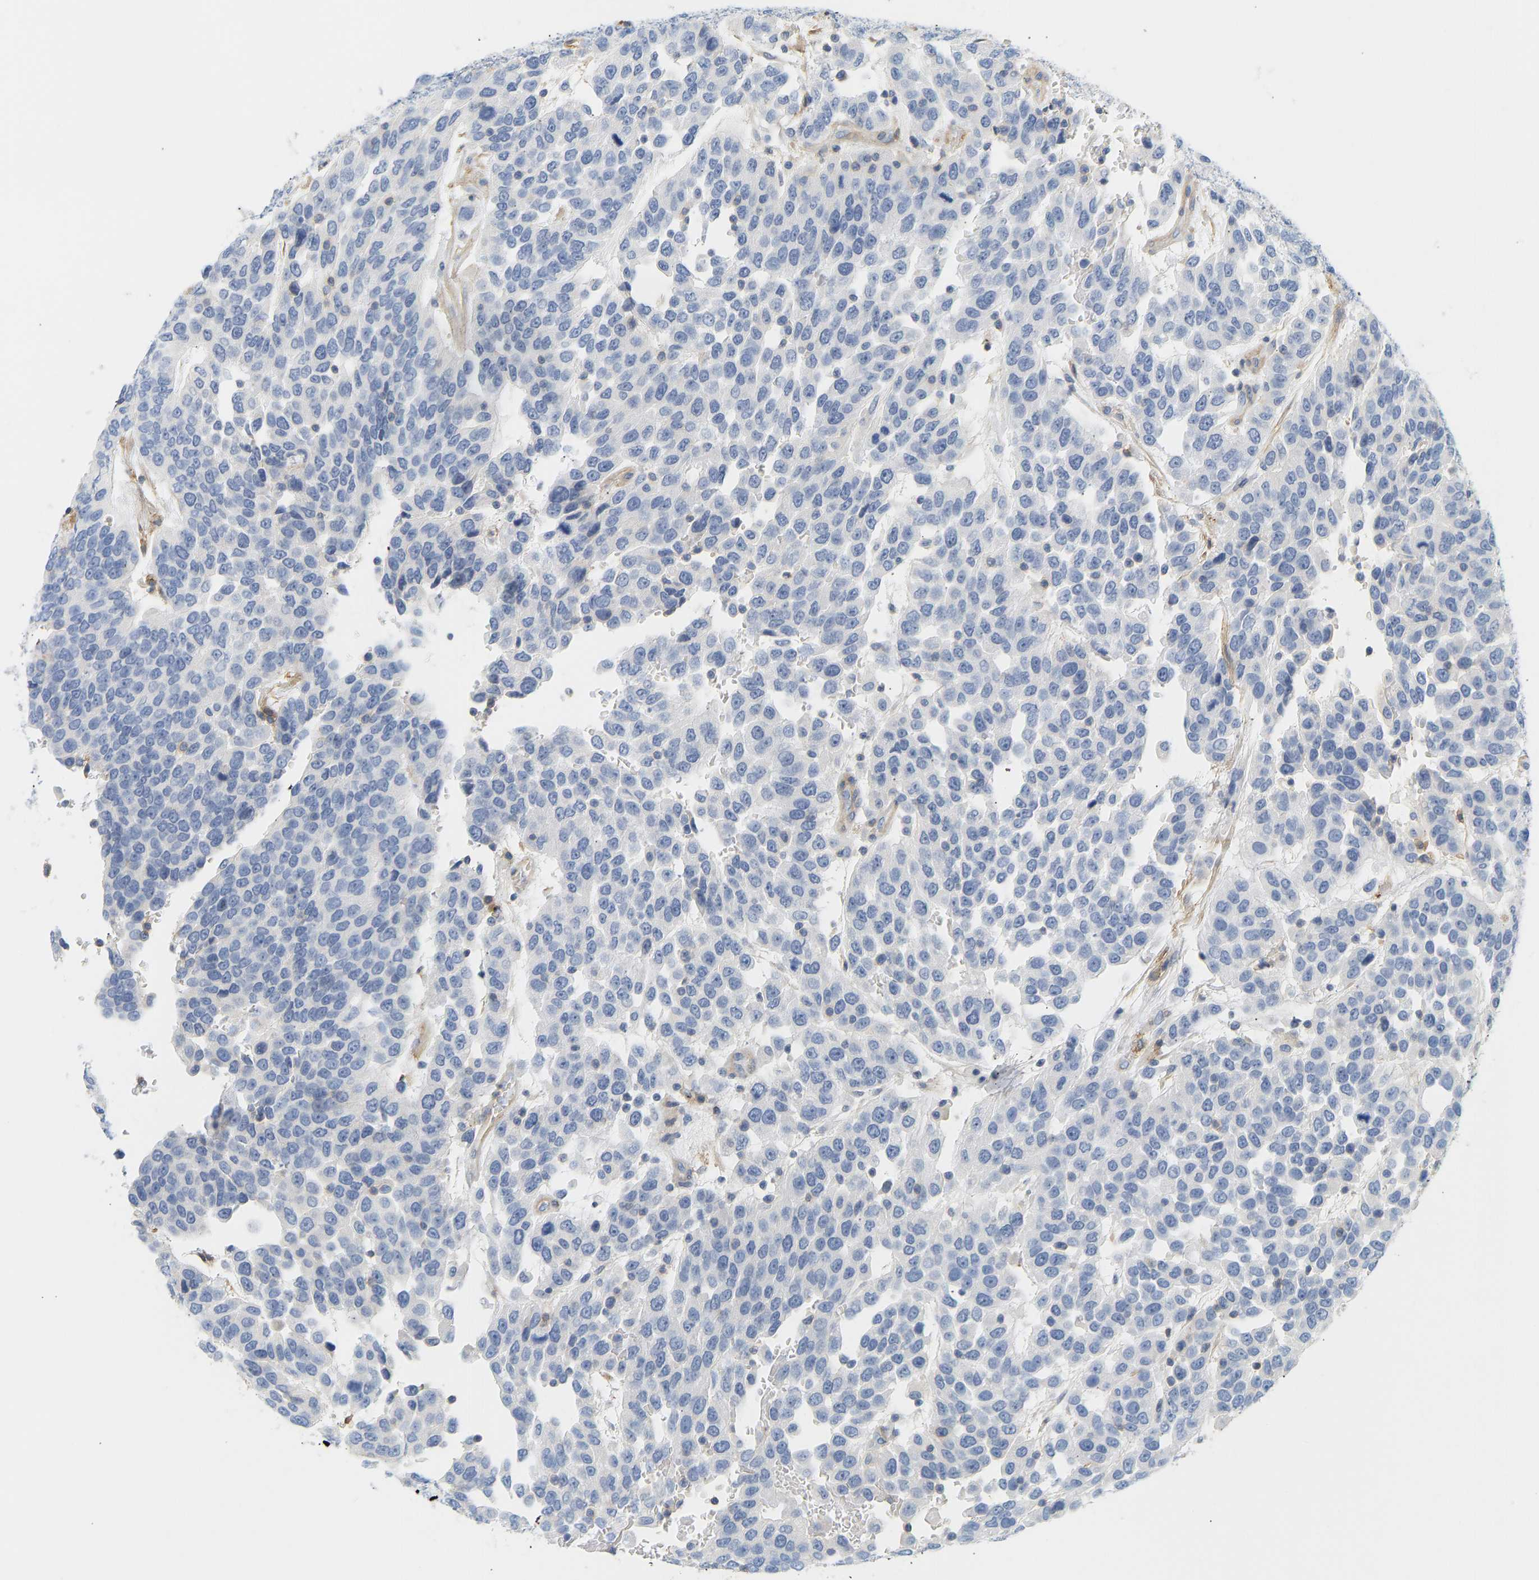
{"staining": {"intensity": "negative", "quantity": "none", "location": "none"}, "tissue": "urothelial cancer", "cell_type": "Tumor cells", "image_type": "cancer", "snomed": [{"axis": "morphology", "description": "Urothelial carcinoma, High grade"}, {"axis": "topography", "description": "Urinary bladder"}], "caption": "Immunohistochemistry of urothelial cancer exhibits no staining in tumor cells. (DAB immunohistochemistry (IHC) with hematoxylin counter stain).", "gene": "BVES", "patient": {"sex": "female", "age": 80}}